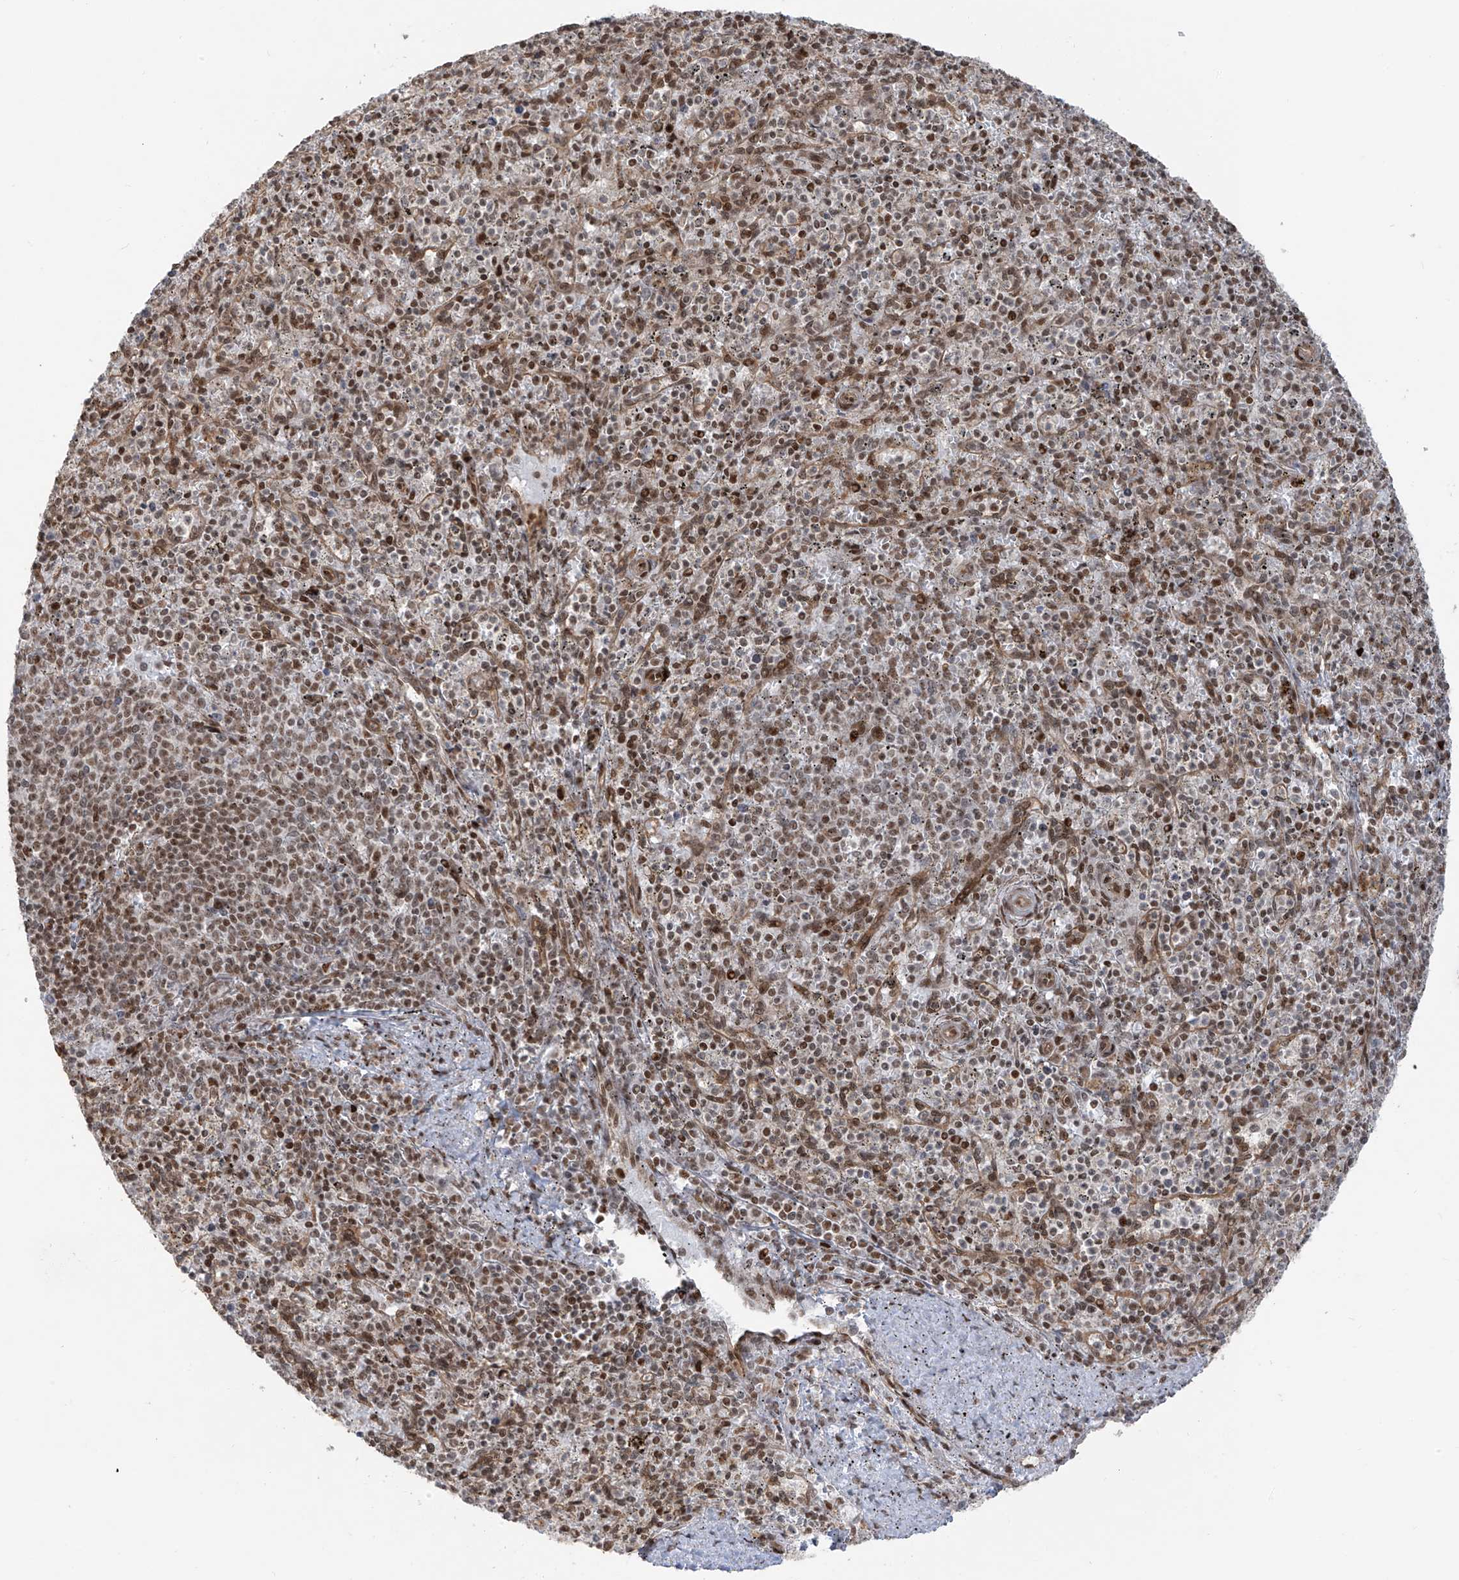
{"staining": {"intensity": "moderate", "quantity": ">75%", "location": "nuclear"}, "tissue": "spleen", "cell_type": "Cells in red pulp", "image_type": "normal", "snomed": [{"axis": "morphology", "description": "Normal tissue, NOS"}, {"axis": "topography", "description": "Spleen"}], "caption": "Cells in red pulp display moderate nuclear staining in approximately >75% of cells in benign spleen. The staining is performed using DAB brown chromogen to label protein expression. The nuclei are counter-stained blue using hematoxylin.", "gene": "ARHGEF3", "patient": {"sex": "male", "age": 72}}